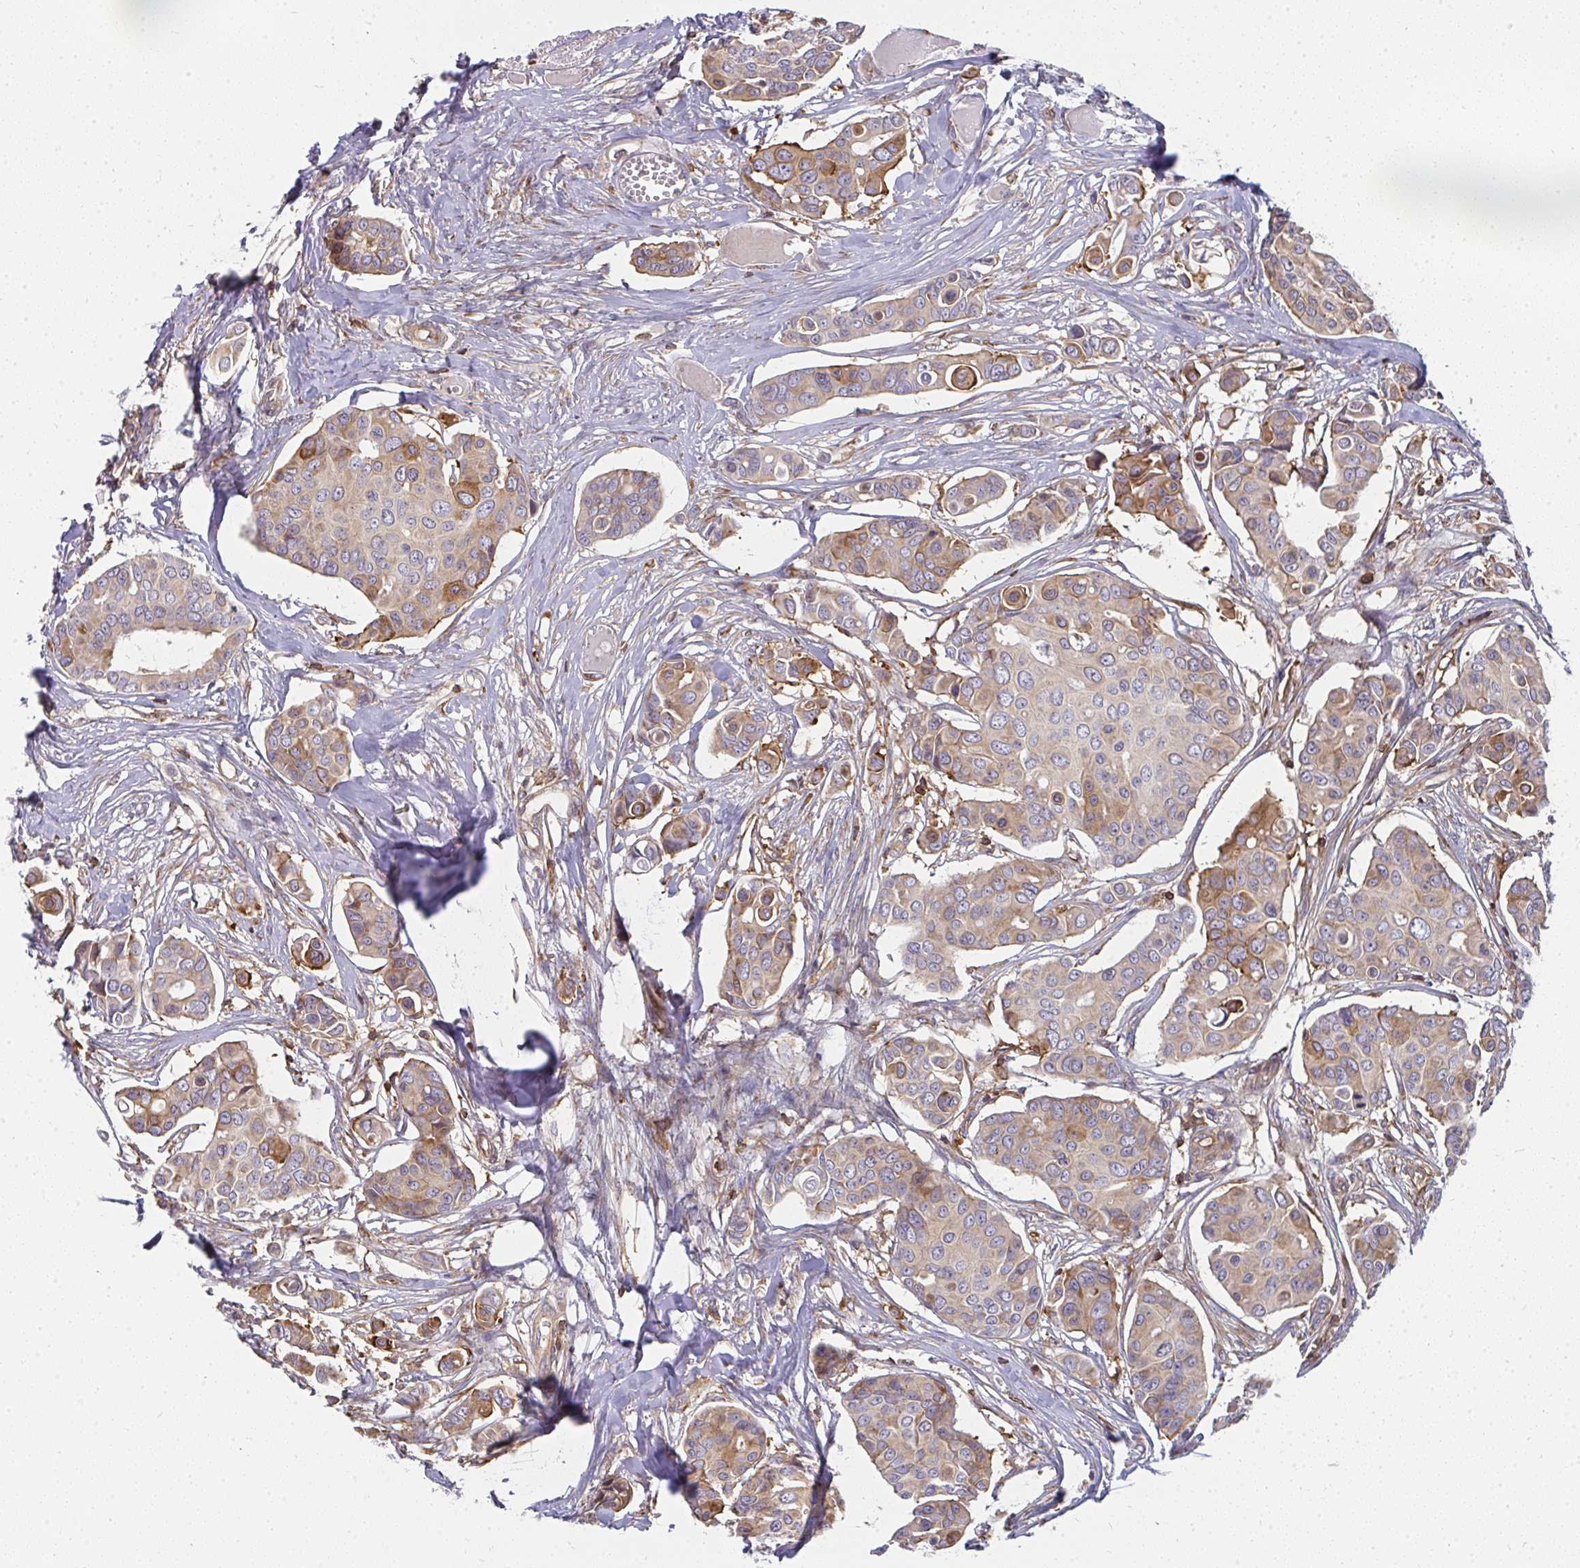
{"staining": {"intensity": "moderate", "quantity": ">75%", "location": "cytoplasmic/membranous"}, "tissue": "breast cancer", "cell_type": "Tumor cells", "image_type": "cancer", "snomed": [{"axis": "morphology", "description": "Duct carcinoma"}, {"axis": "topography", "description": "Breast"}], "caption": "The image reveals staining of breast cancer (infiltrating ductal carcinoma), revealing moderate cytoplasmic/membranous protein expression (brown color) within tumor cells.", "gene": "CSF3R", "patient": {"sex": "female", "age": 54}}